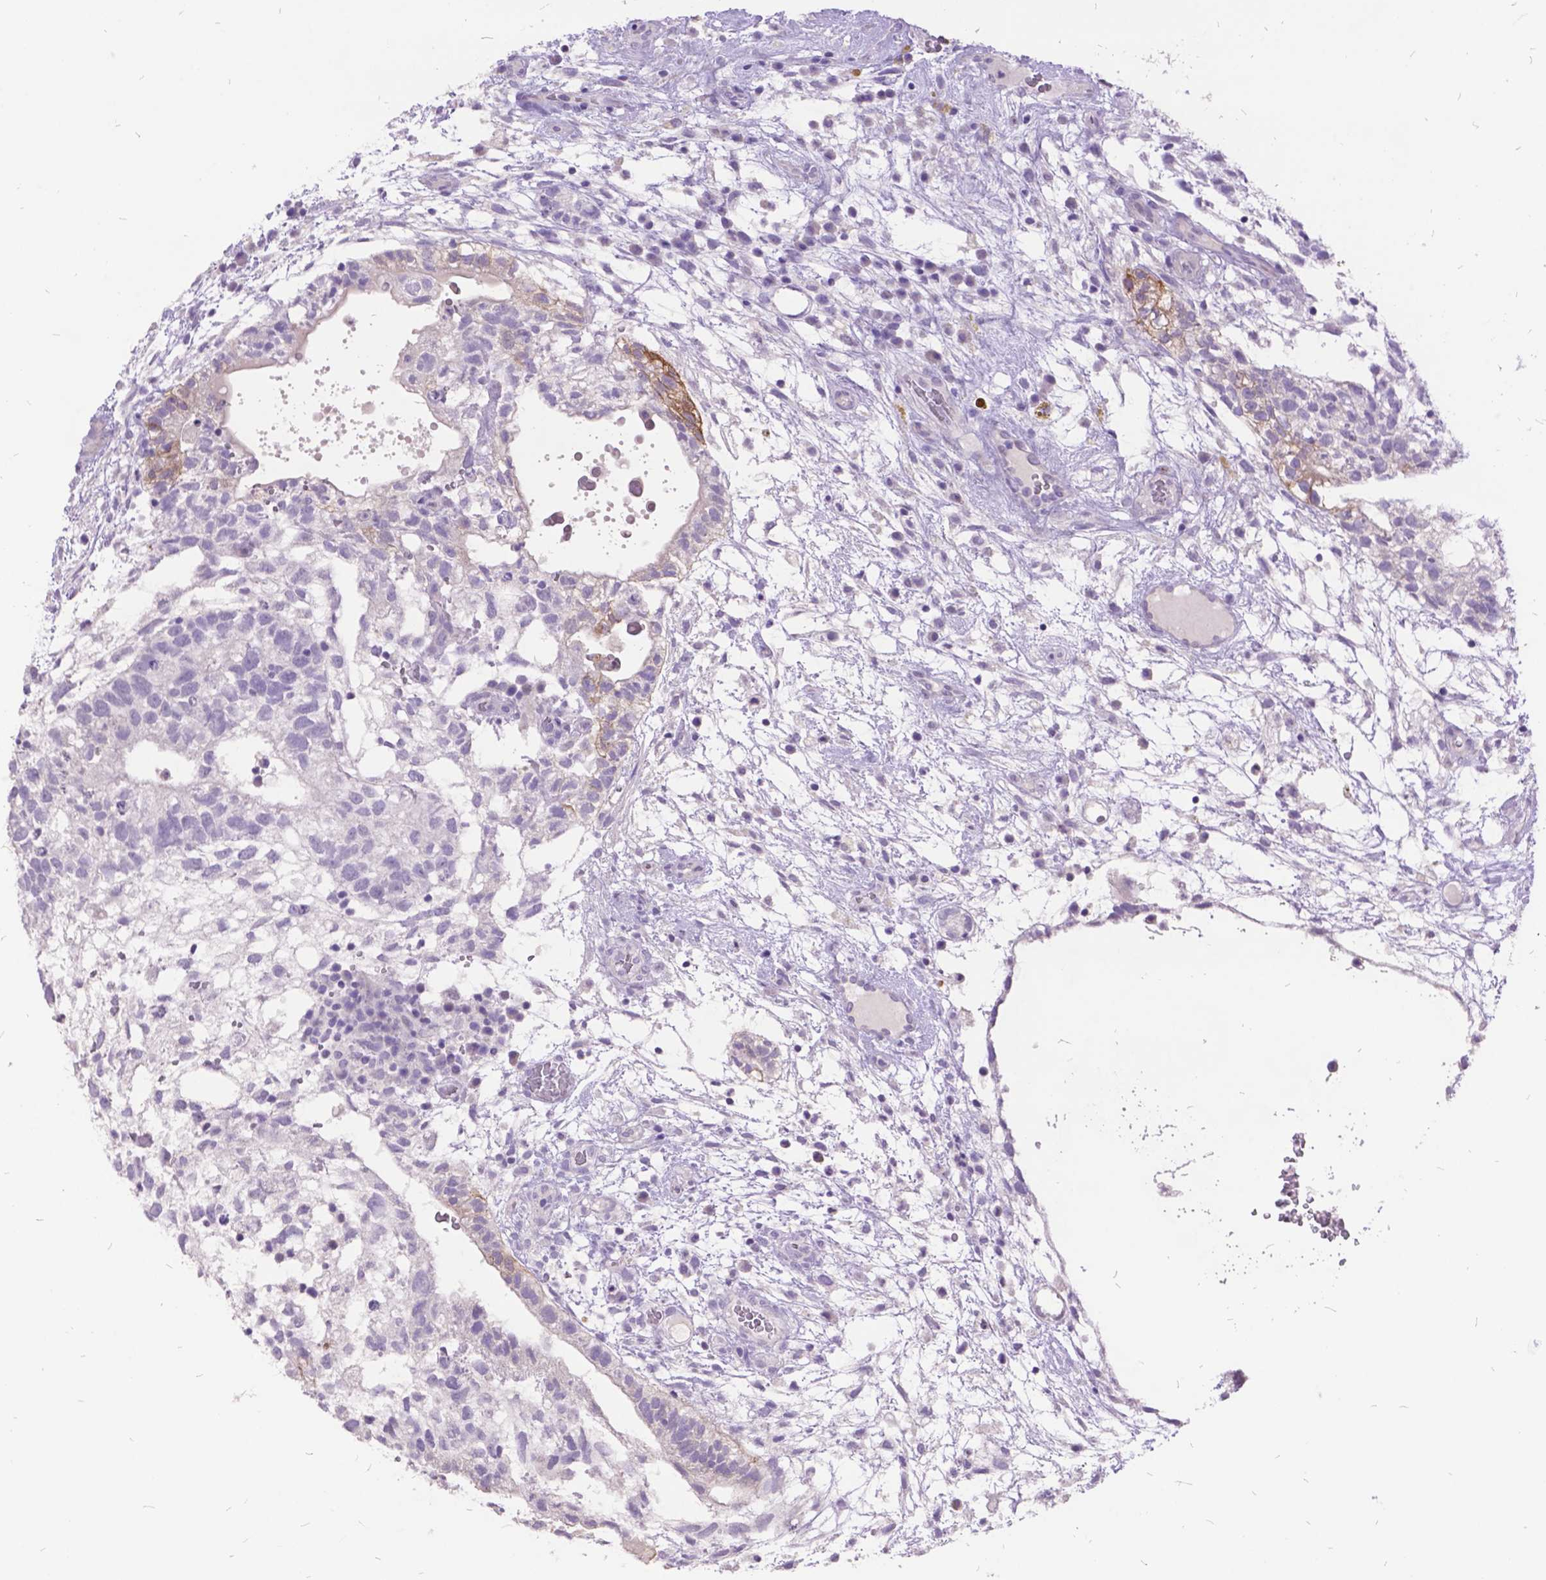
{"staining": {"intensity": "moderate", "quantity": "<25%", "location": "cytoplasmic/membranous"}, "tissue": "testis cancer", "cell_type": "Tumor cells", "image_type": "cancer", "snomed": [{"axis": "morphology", "description": "Normal tissue, NOS"}, {"axis": "morphology", "description": "Carcinoma, Embryonal, NOS"}, {"axis": "topography", "description": "Testis"}], "caption": "Immunohistochemistry image of human testis cancer (embryonal carcinoma) stained for a protein (brown), which displays low levels of moderate cytoplasmic/membranous staining in about <25% of tumor cells.", "gene": "ITGB6", "patient": {"sex": "male", "age": 32}}